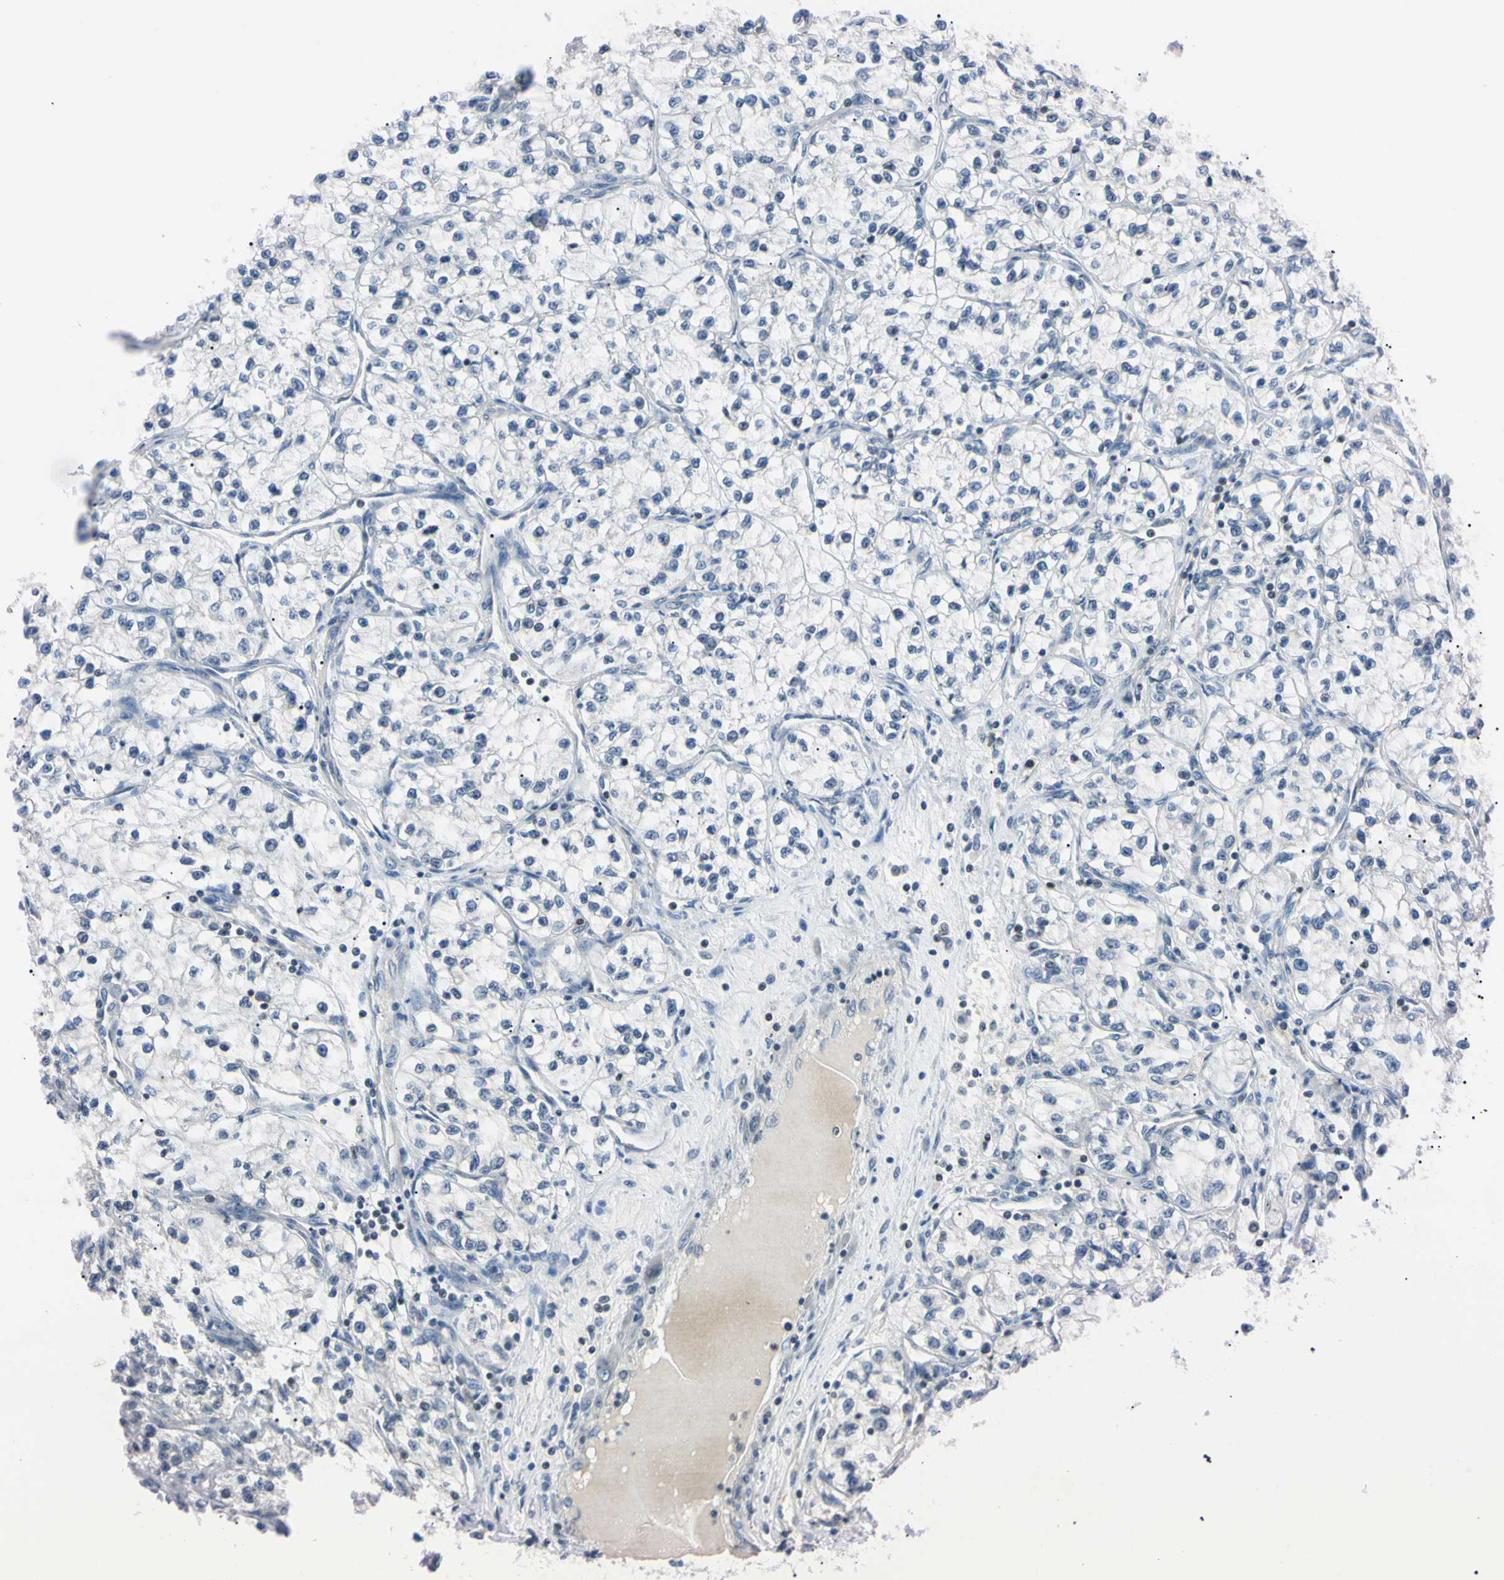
{"staining": {"intensity": "negative", "quantity": "none", "location": "none"}, "tissue": "renal cancer", "cell_type": "Tumor cells", "image_type": "cancer", "snomed": [{"axis": "morphology", "description": "Adenocarcinoma, NOS"}, {"axis": "topography", "description": "Kidney"}], "caption": "This is an IHC micrograph of renal cancer (adenocarcinoma). There is no staining in tumor cells.", "gene": "C1orf174", "patient": {"sex": "female", "age": 57}}